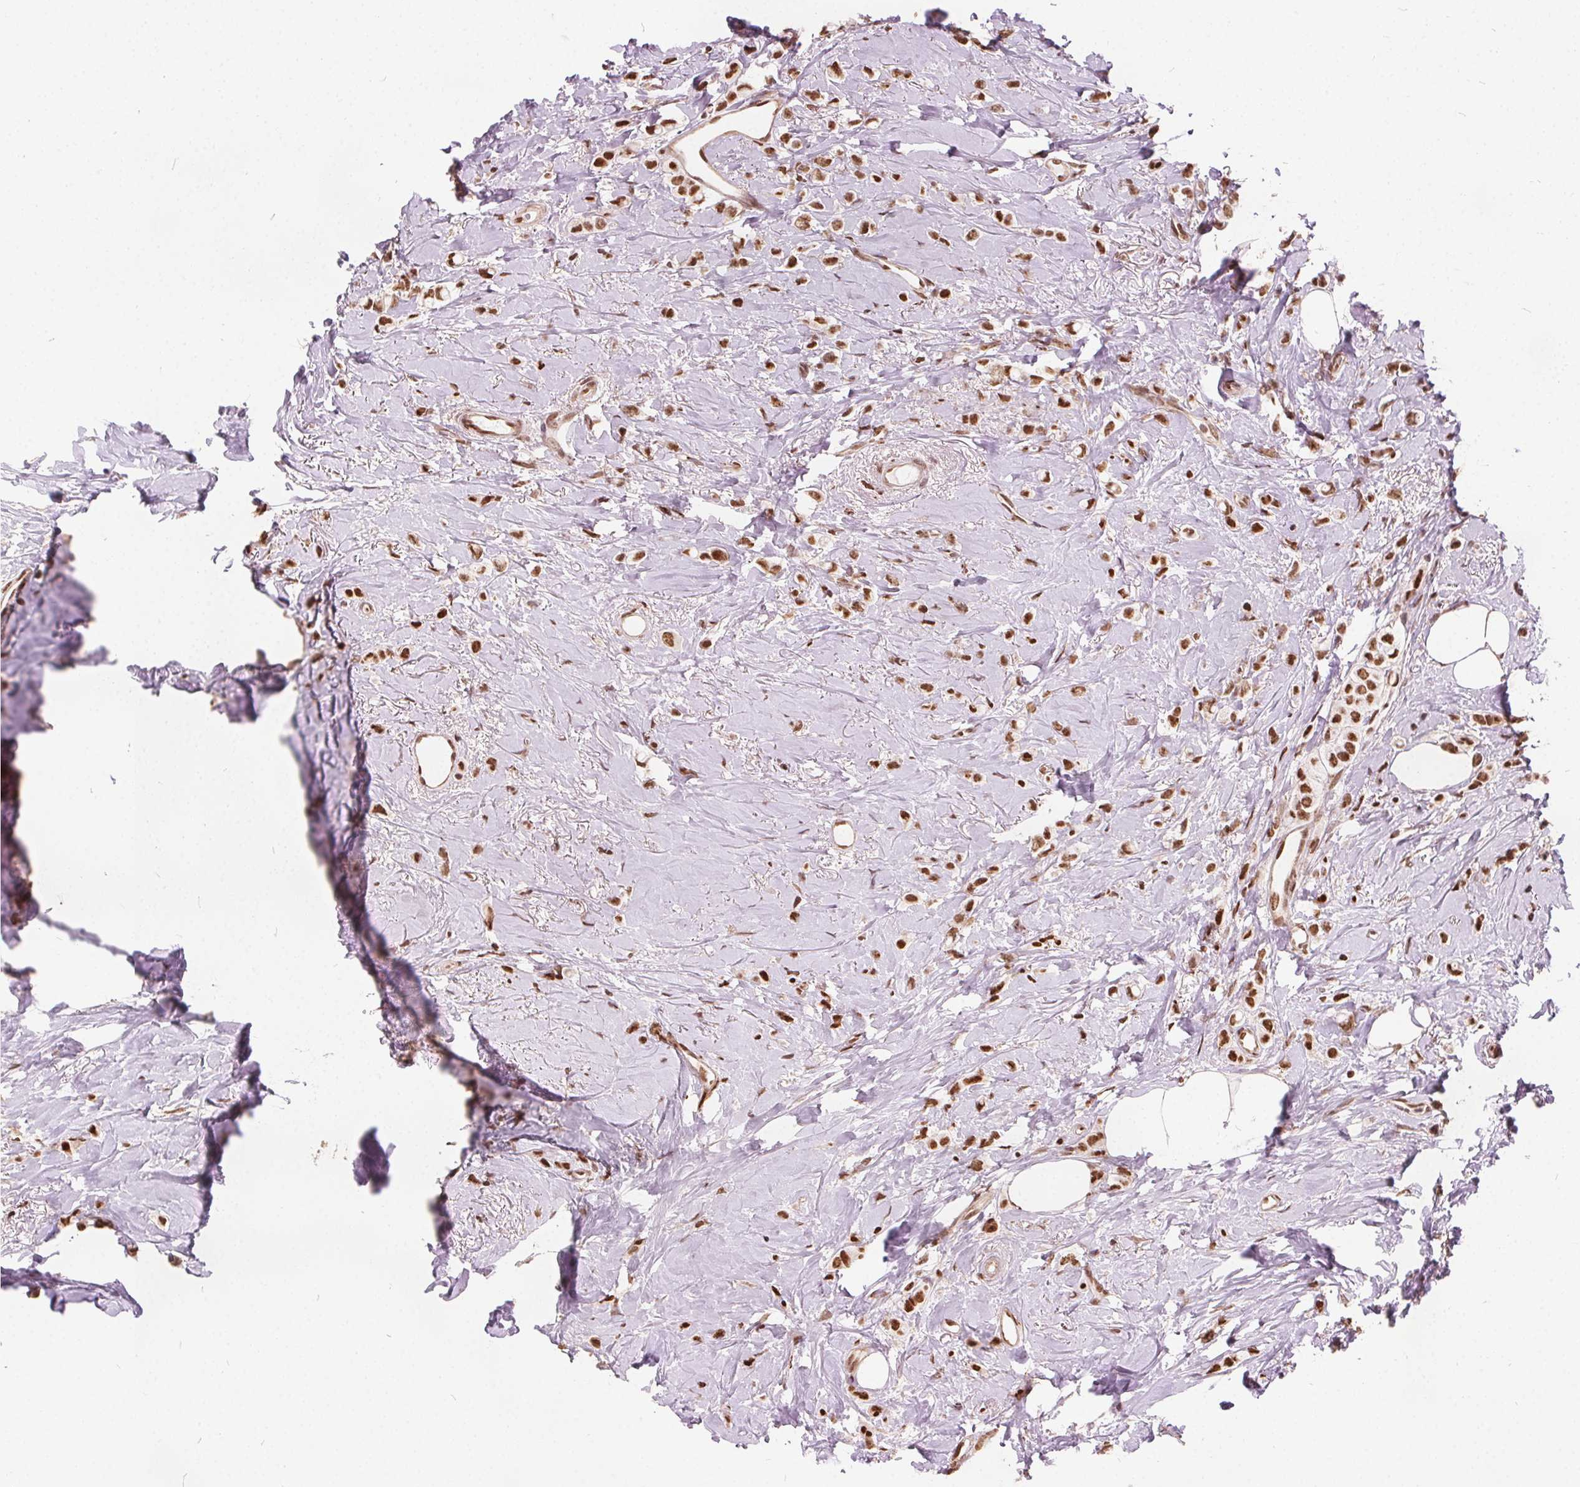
{"staining": {"intensity": "moderate", "quantity": ">75%", "location": "nuclear"}, "tissue": "breast cancer", "cell_type": "Tumor cells", "image_type": "cancer", "snomed": [{"axis": "morphology", "description": "Lobular carcinoma"}, {"axis": "topography", "description": "Breast"}], "caption": "Human breast cancer (lobular carcinoma) stained for a protein (brown) reveals moderate nuclear positive staining in approximately >75% of tumor cells.", "gene": "ISLR2", "patient": {"sex": "female", "age": 66}}